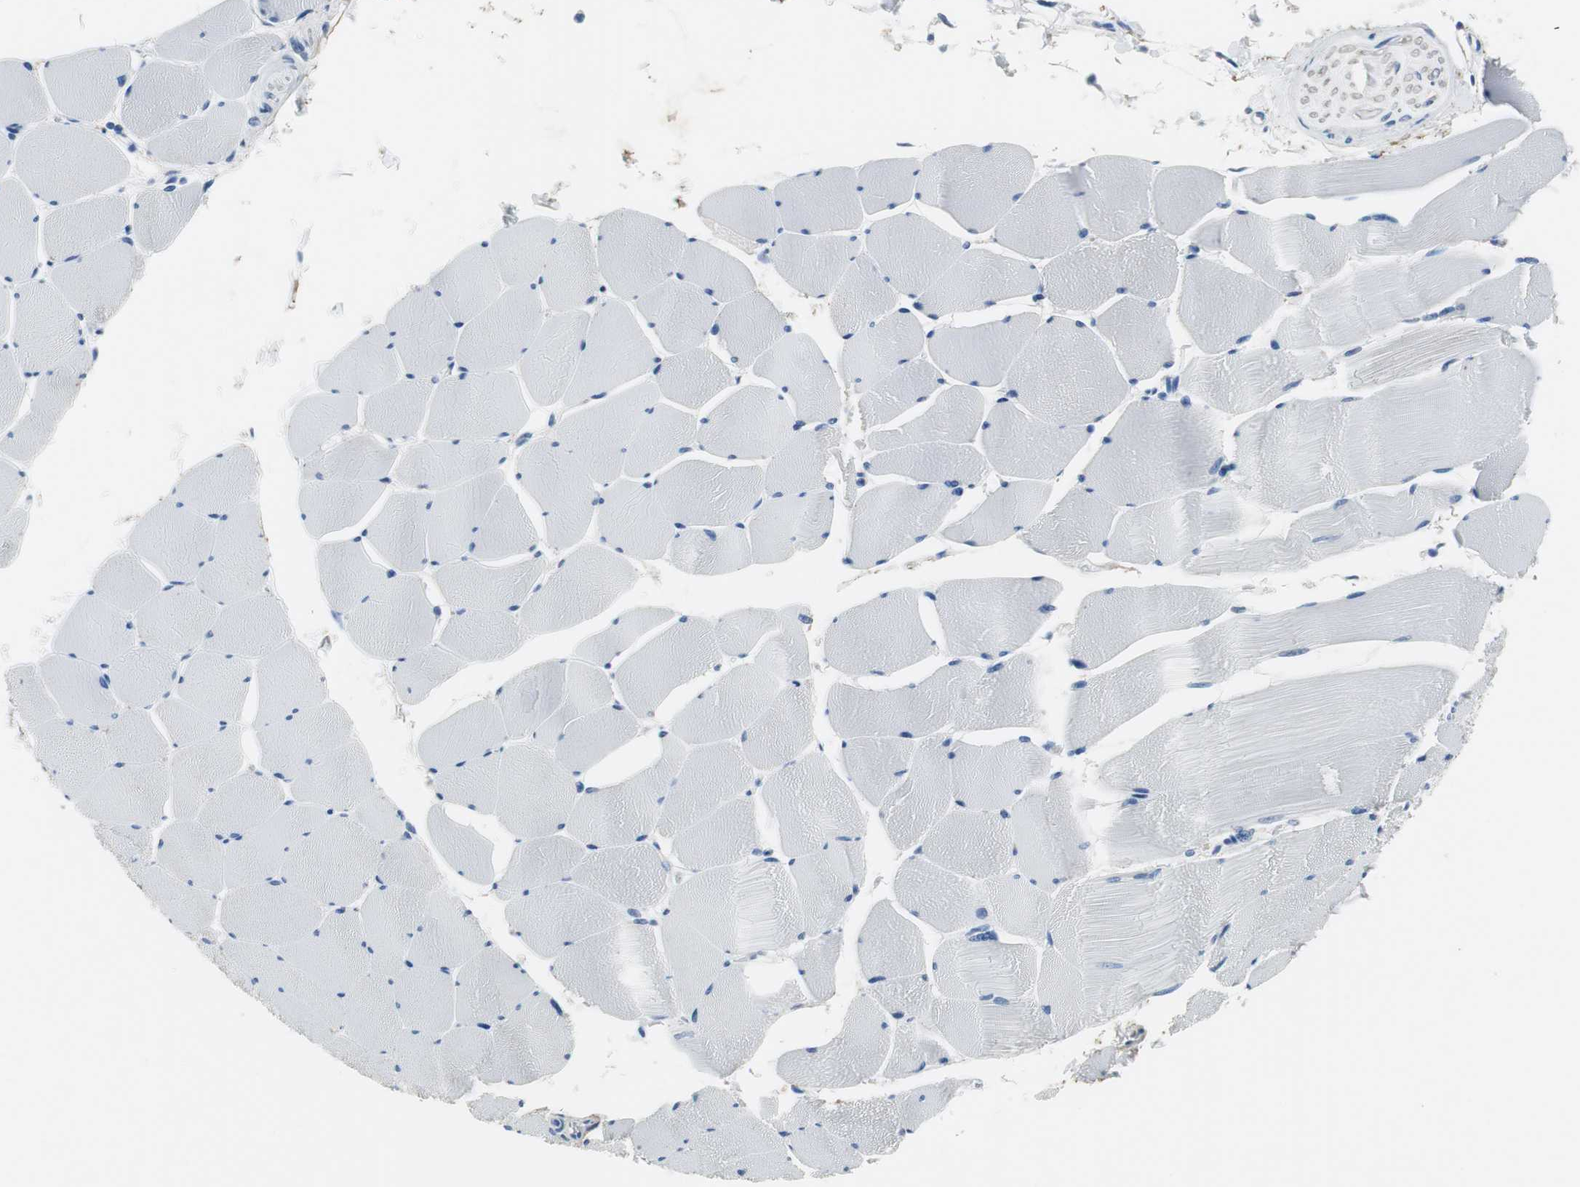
{"staining": {"intensity": "negative", "quantity": "none", "location": "none"}, "tissue": "skeletal muscle", "cell_type": "Myocytes", "image_type": "normal", "snomed": [{"axis": "morphology", "description": "Normal tissue, NOS"}, {"axis": "topography", "description": "Skeletal muscle"}], "caption": "IHC micrograph of benign skeletal muscle: human skeletal muscle stained with DAB (3,3'-diaminobenzidine) shows no significant protein expression in myocytes. (Immunohistochemistry, brightfield microscopy, high magnification).", "gene": "MUC7", "patient": {"sex": "male", "age": 62}}